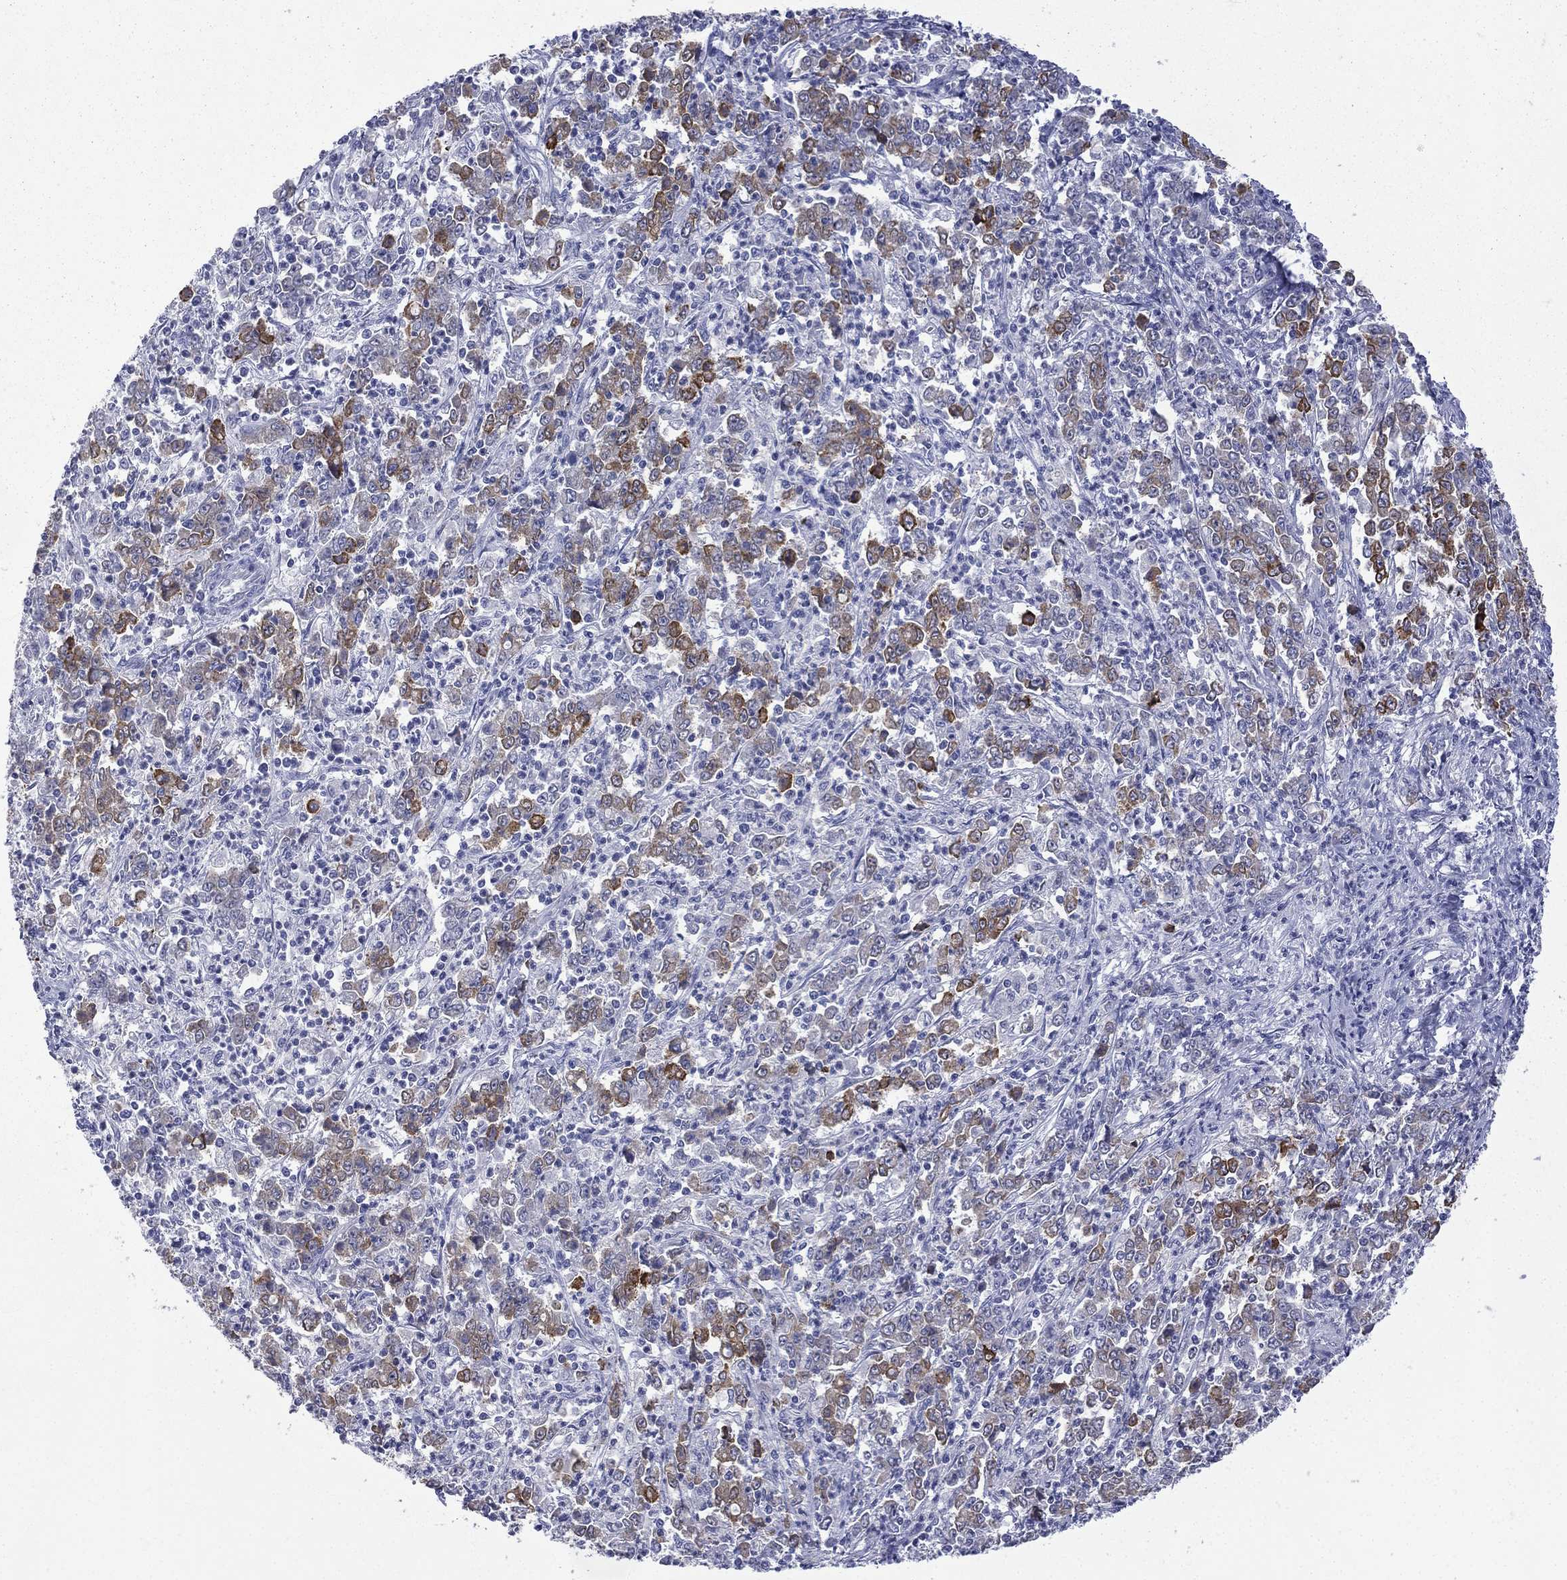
{"staining": {"intensity": "strong", "quantity": "<25%", "location": "cytoplasmic/membranous"}, "tissue": "stomach cancer", "cell_type": "Tumor cells", "image_type": "cancer", "snomed": [{"axis": "morphology", "description": "Adenocarcinoma, NOS"}, {"axis": "topography", "description": "Stomach, lower"}], "caption": "Adenocarcinoma (stomach) stained with DAB (3,3'-diaminobenzidine) immunohistochemistry (IHC) demonstrates medium levels of strong cytoplasmic/membranous positivity in approximately <25% of tumor cells.", "gene": "CES2", "patient": {"sex": "female", "age": 71}}